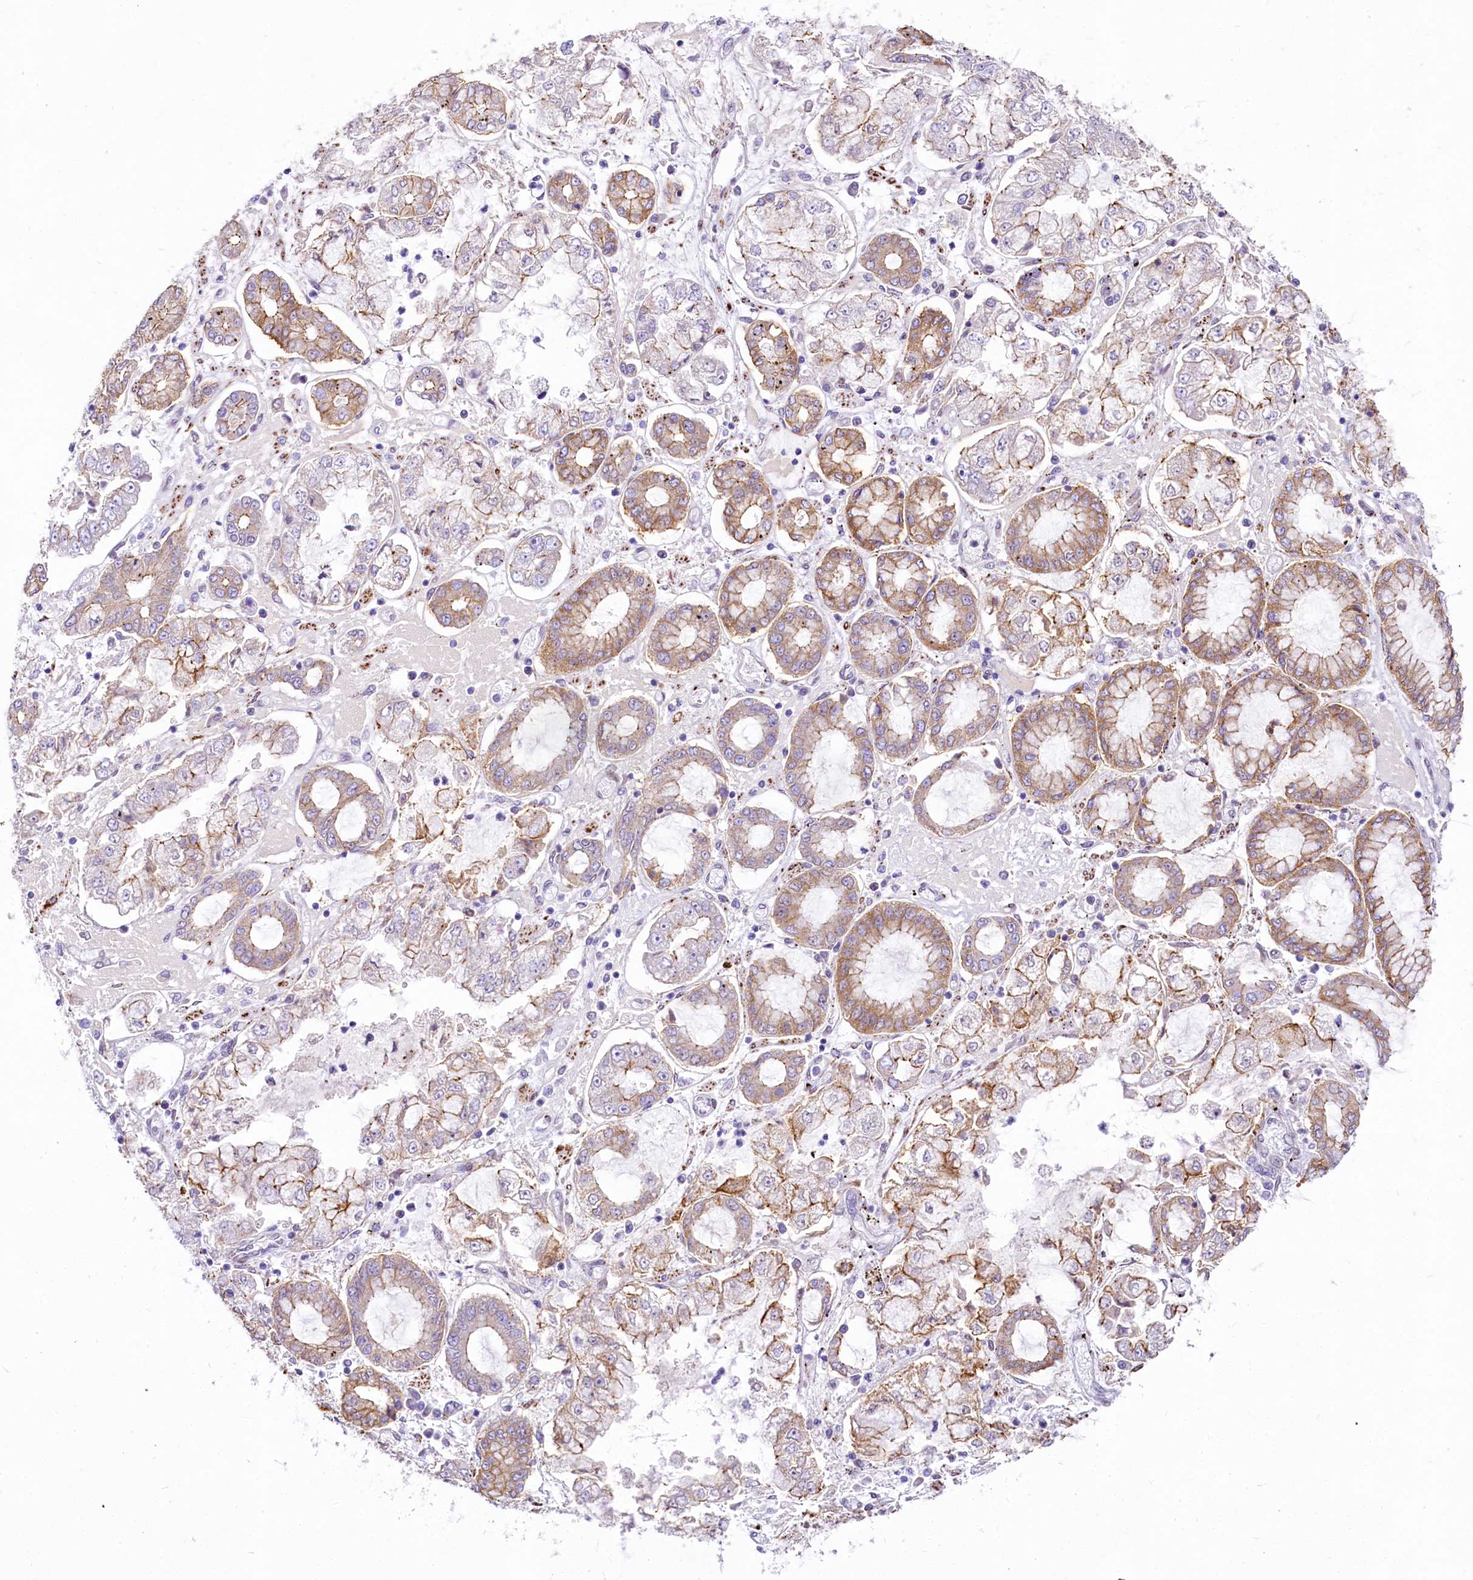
{"staining": {"intensity": "moderate", "quantity": ">75%", "location": "cytoplasmic/membranous"}, "tissue": "stomach cancer", "cell_type": "Tumor cells", "image_type": "cancer", "snomed": [{"axis": "morphology", "description": "Adenocarcinoma, NOS"}, {"axis": "topography", "description": "Stomach"}], "caption": "IHC photomicrograph of human stomach cancer (adenocarcinoma) stained for a protein (brown), which demonstrates medium levels of moderate cytoplasmic/membranous staining in approximately >75% of tumor cells.", "gene": "PPIP5K2", "patient": {"sex": "male", "age": 76}}